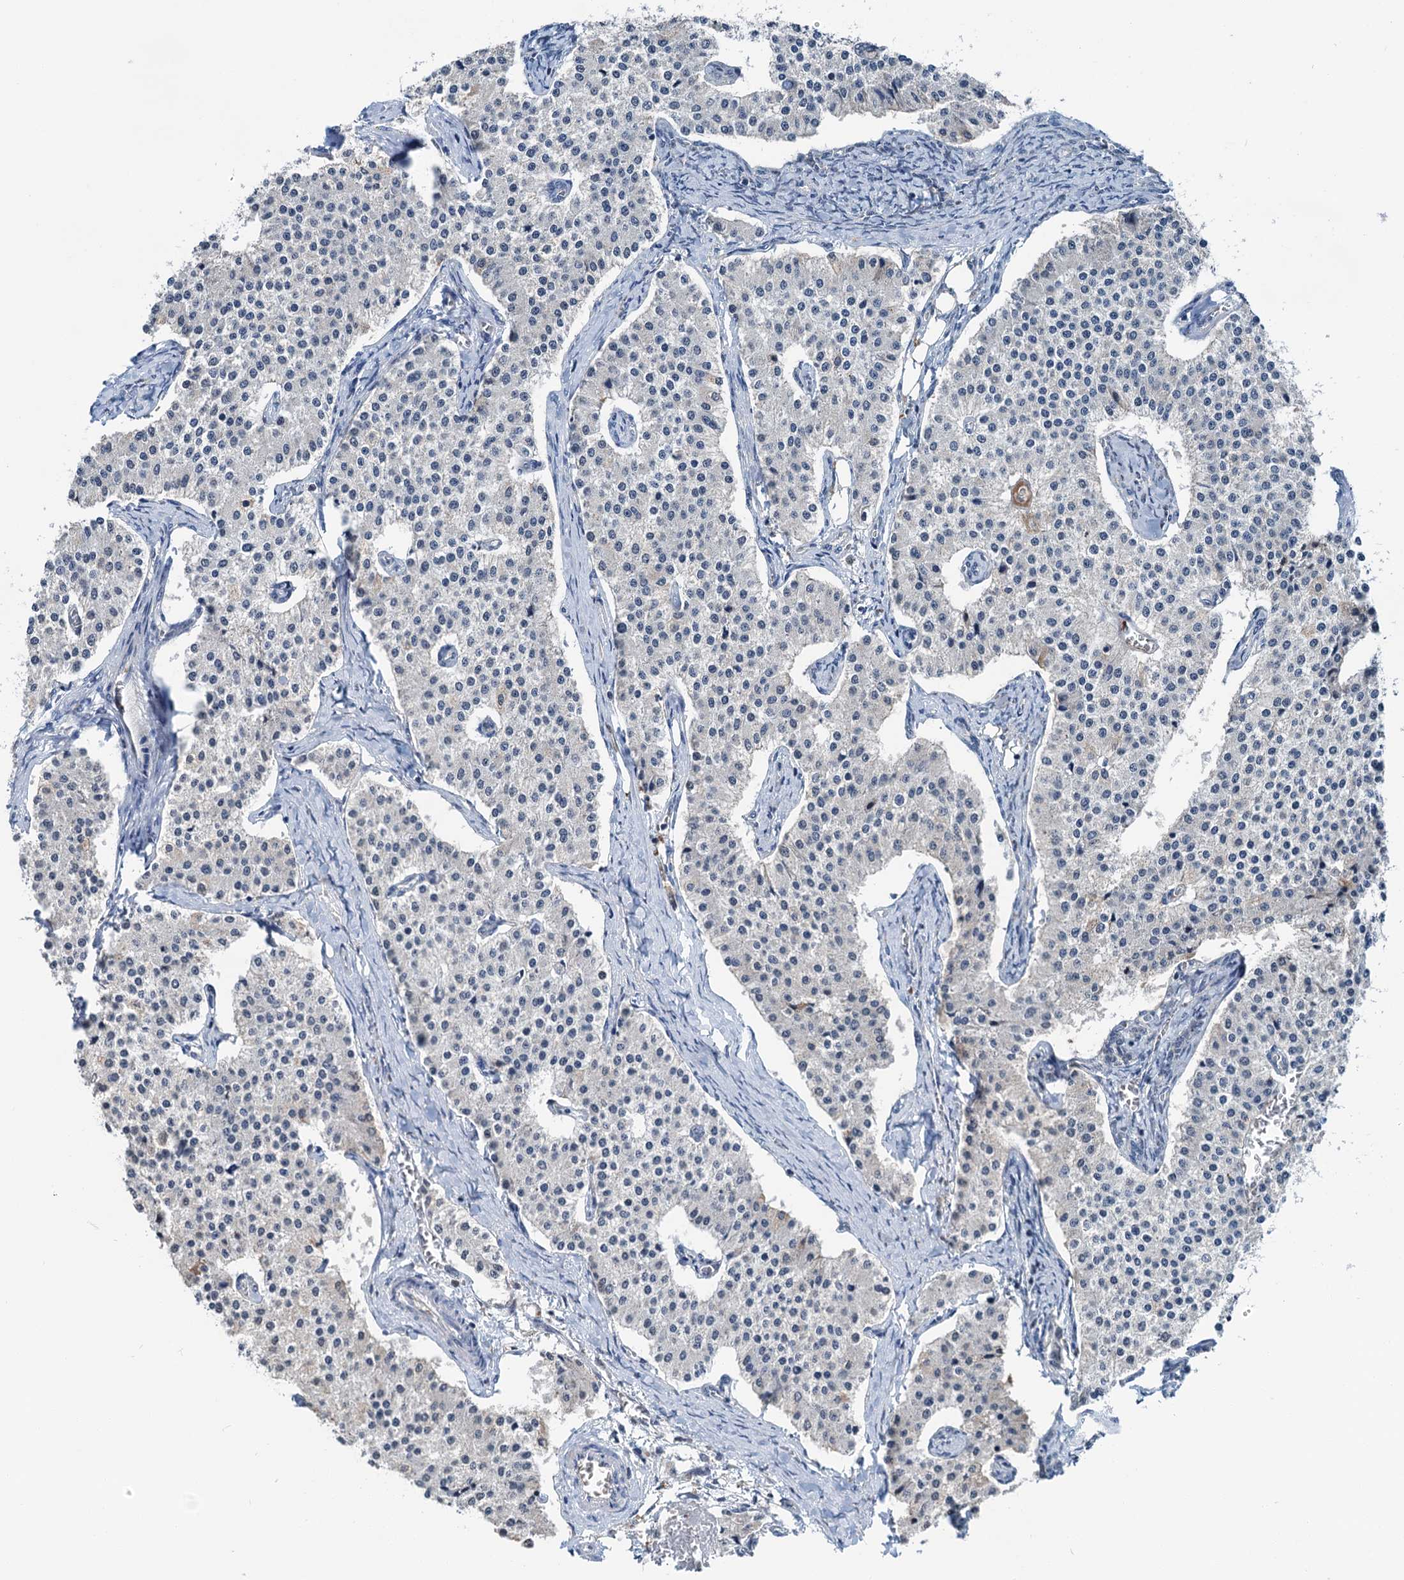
{"staining": {"intensity": "negative", "quantity": "none", "location": "none"}, "tissue": "carcinoid", "cell_type": "Tumor cells", "image_type": "cancer", "snomed": [{"axis": "morphology", "description": "Carcinoid, malignant, NOS"}, {"axis": "topography", "description": "Colon"}], "caption": "DAB (3,3'-diaminobenzidine) immunohistochemical staining of human malignant carcinoid displays no significant positivity in tumor cells. (DAB (3,3'-diaminobenzidine) immunohistochemistry (IHC), high magnification).", "gene": "SHLD1", "patient": {"sex": "female", "age": 52}}